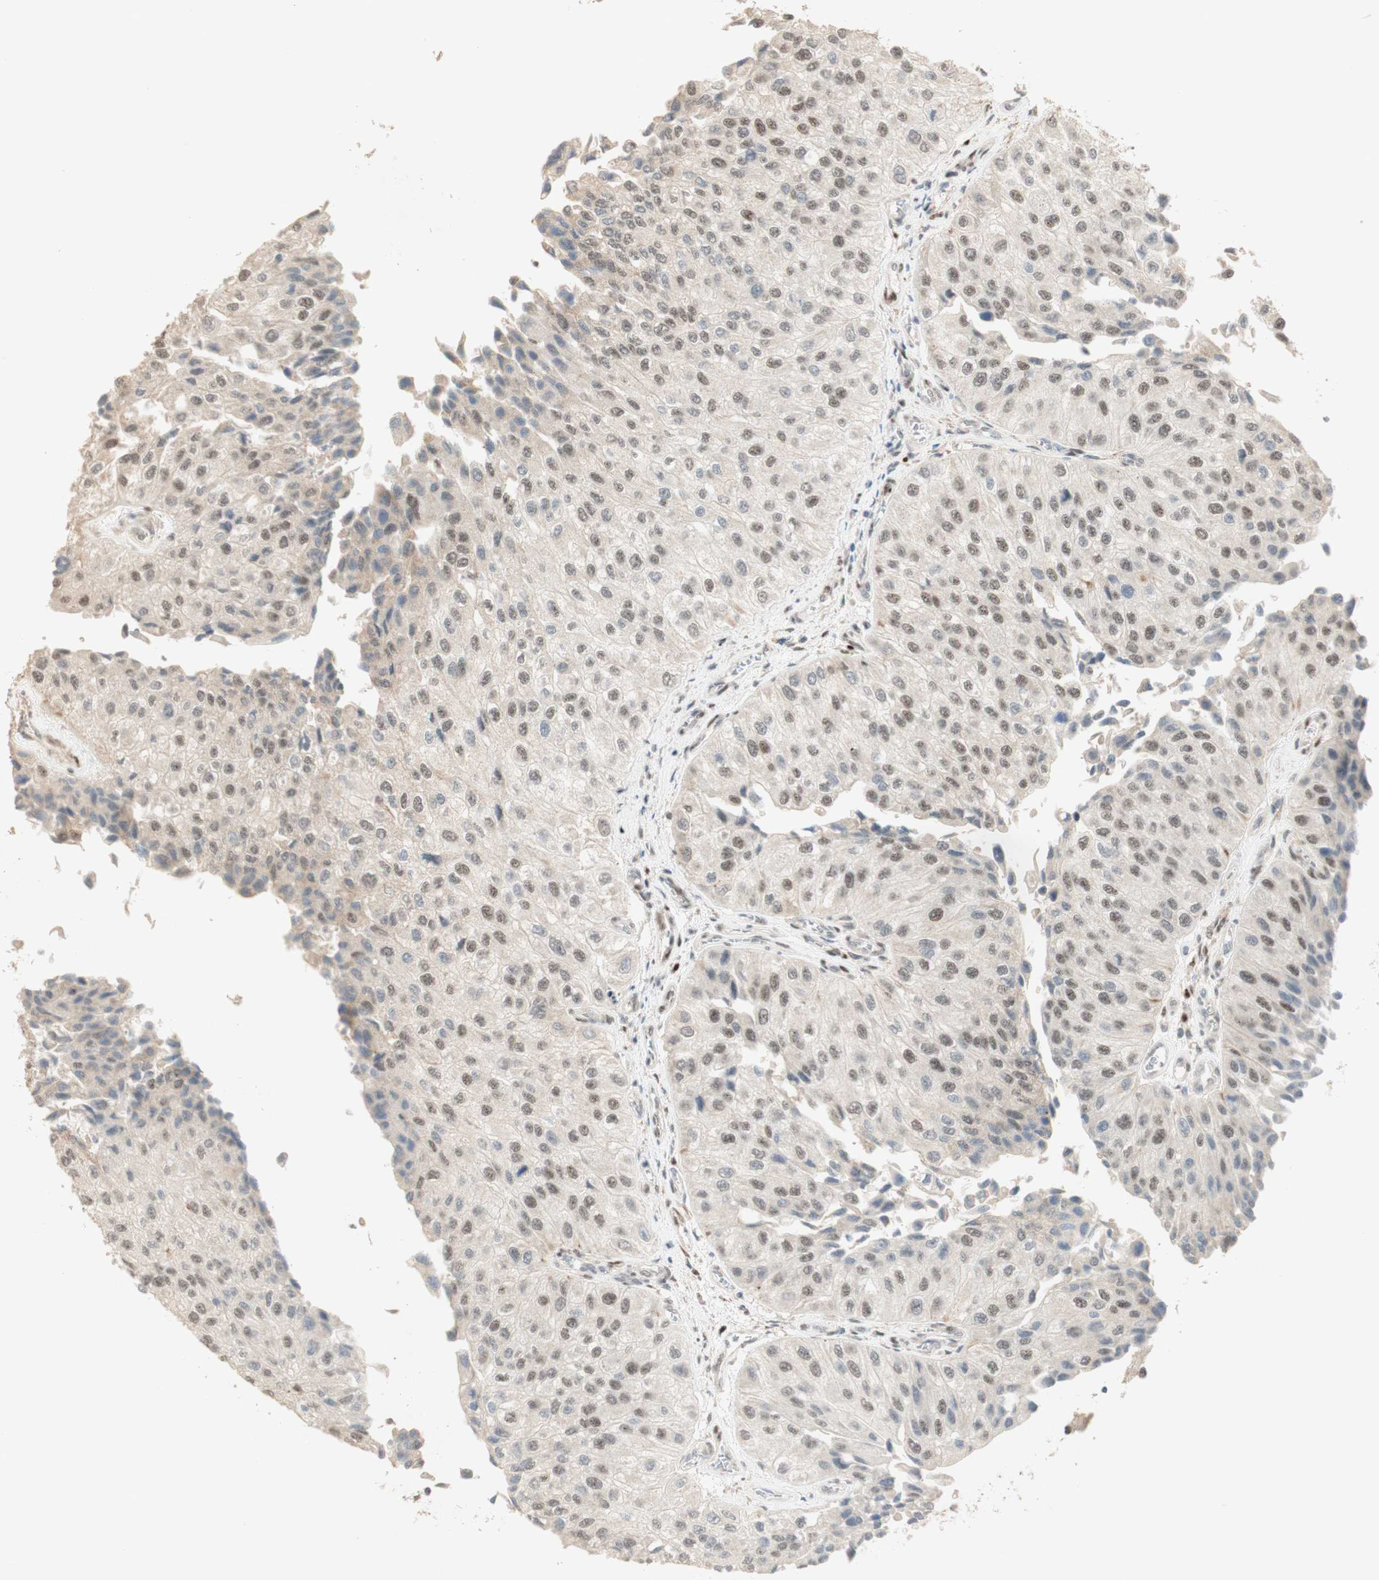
{"staining": {"intensity": "weak", "quantity": "<25%", "location": "nuclear"}, "tissue": "urothelial cancer", "cell_type": "Tumor cells", "image_type": "cancer", "snomed": [{"axis": "morphology", "description": "Urothelial carcinoma, High grade"}, {"axis": "topography", "description": "Kidney"}, {"axis": "topography", "description": "Urinary bladder"}], "caption": "High-grade urothelial carcinoma was stained to show a protein in brown. There is no significant positivity in tumor cells.", "gene": "FOXP1", "patient": {"sex": "male", "age": 77}}